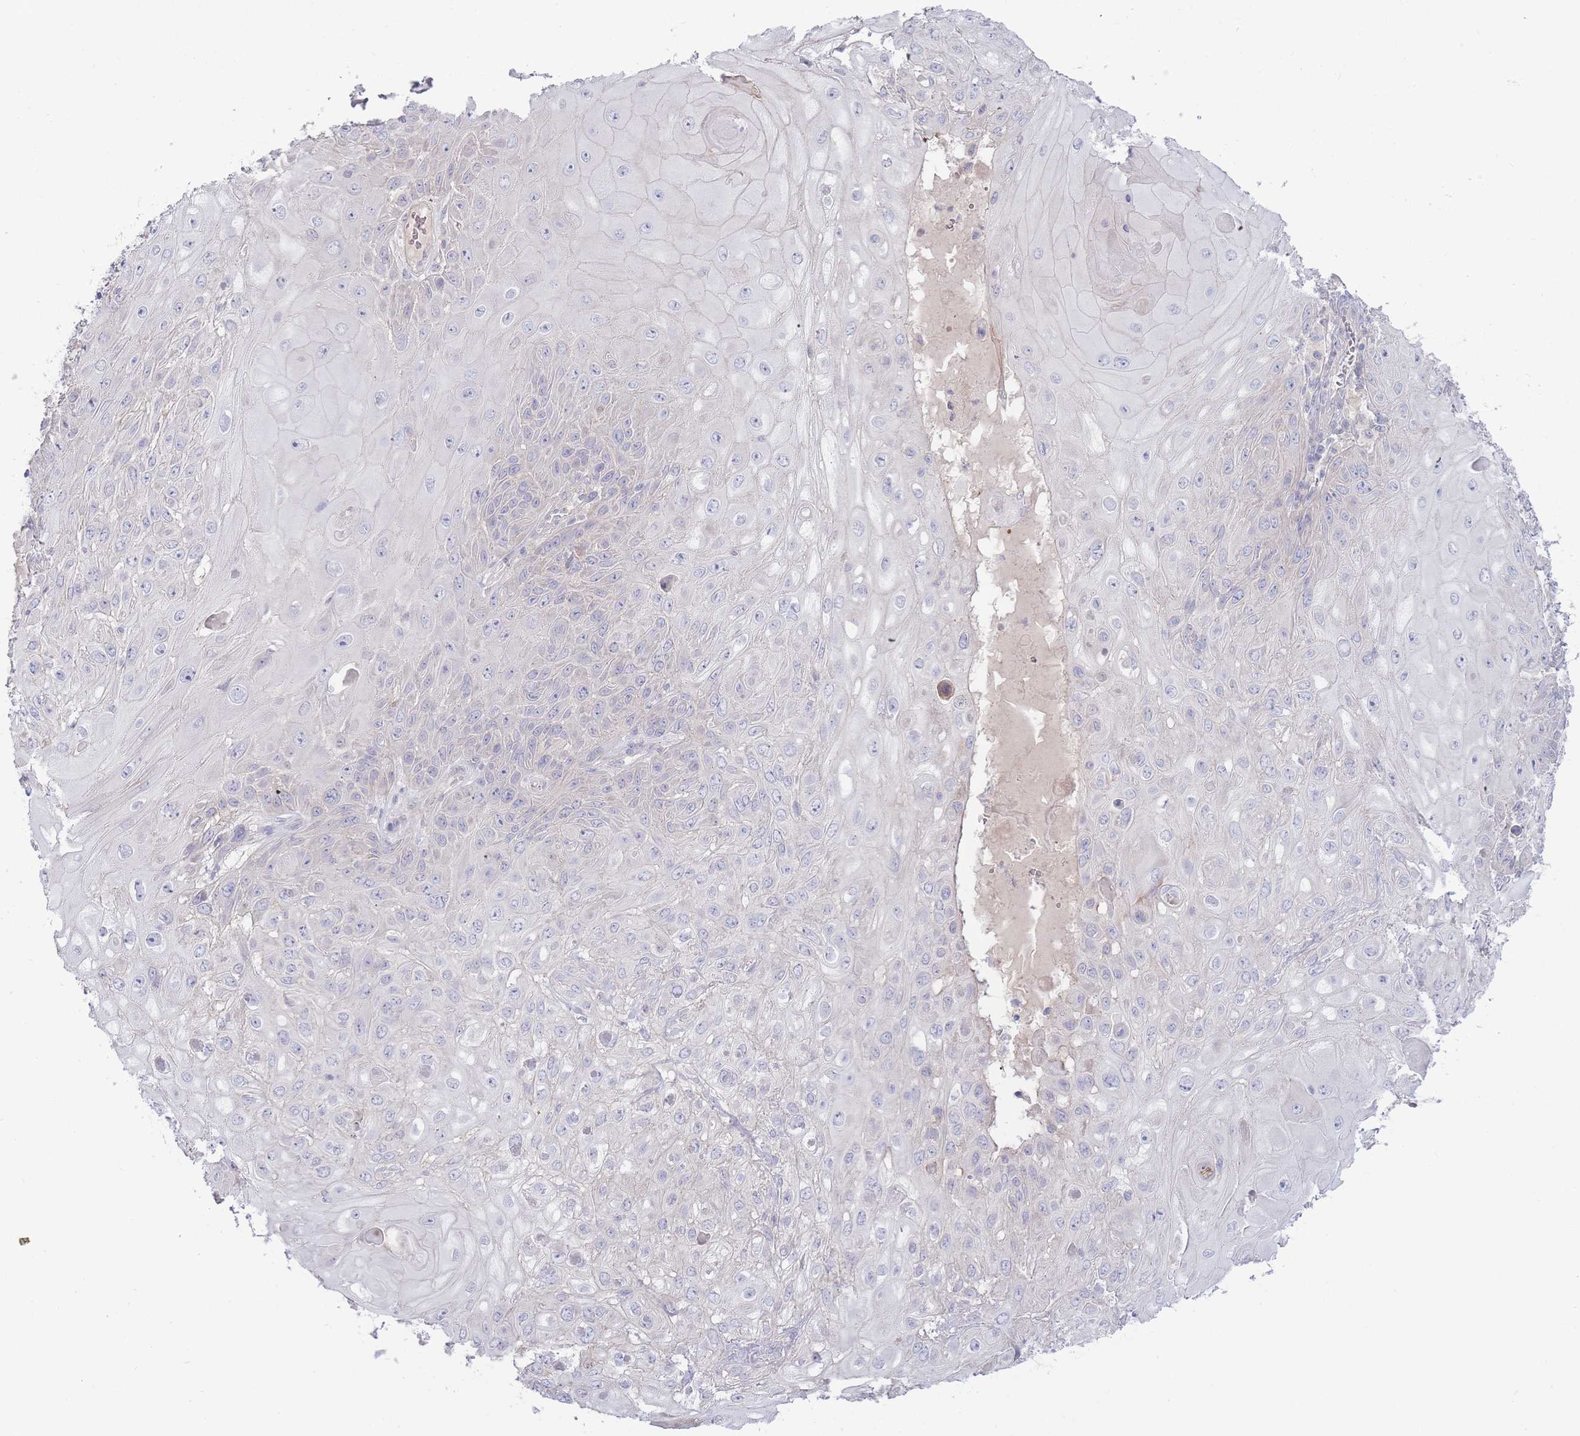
{"staining": {"intensity": "negative", "quantity": "none", "location": "none"}, "tissue": "skin cancer", "cell_type": "Tumor cells", "image_type": "cancer", "snomed": [{"axis": "morphology", "description": "Normal tissue, NOS"}, {"axis": "morphology", "description": "Squamous cell carcinoma, NOS"}, {"axis": "topography", "description": "Skin"}, {"axis": "topography", "description": "Cartilage tissue"}], "caption": "High magnification brightfield microscopy of skin squamous cell carcinoma stained with DAB (brown) and counterstained with hematoxylin (blue): tumor cells show no significant positivity.", "gene": "SPHKAP", "patient": {"sex": "female", "age": 79}}